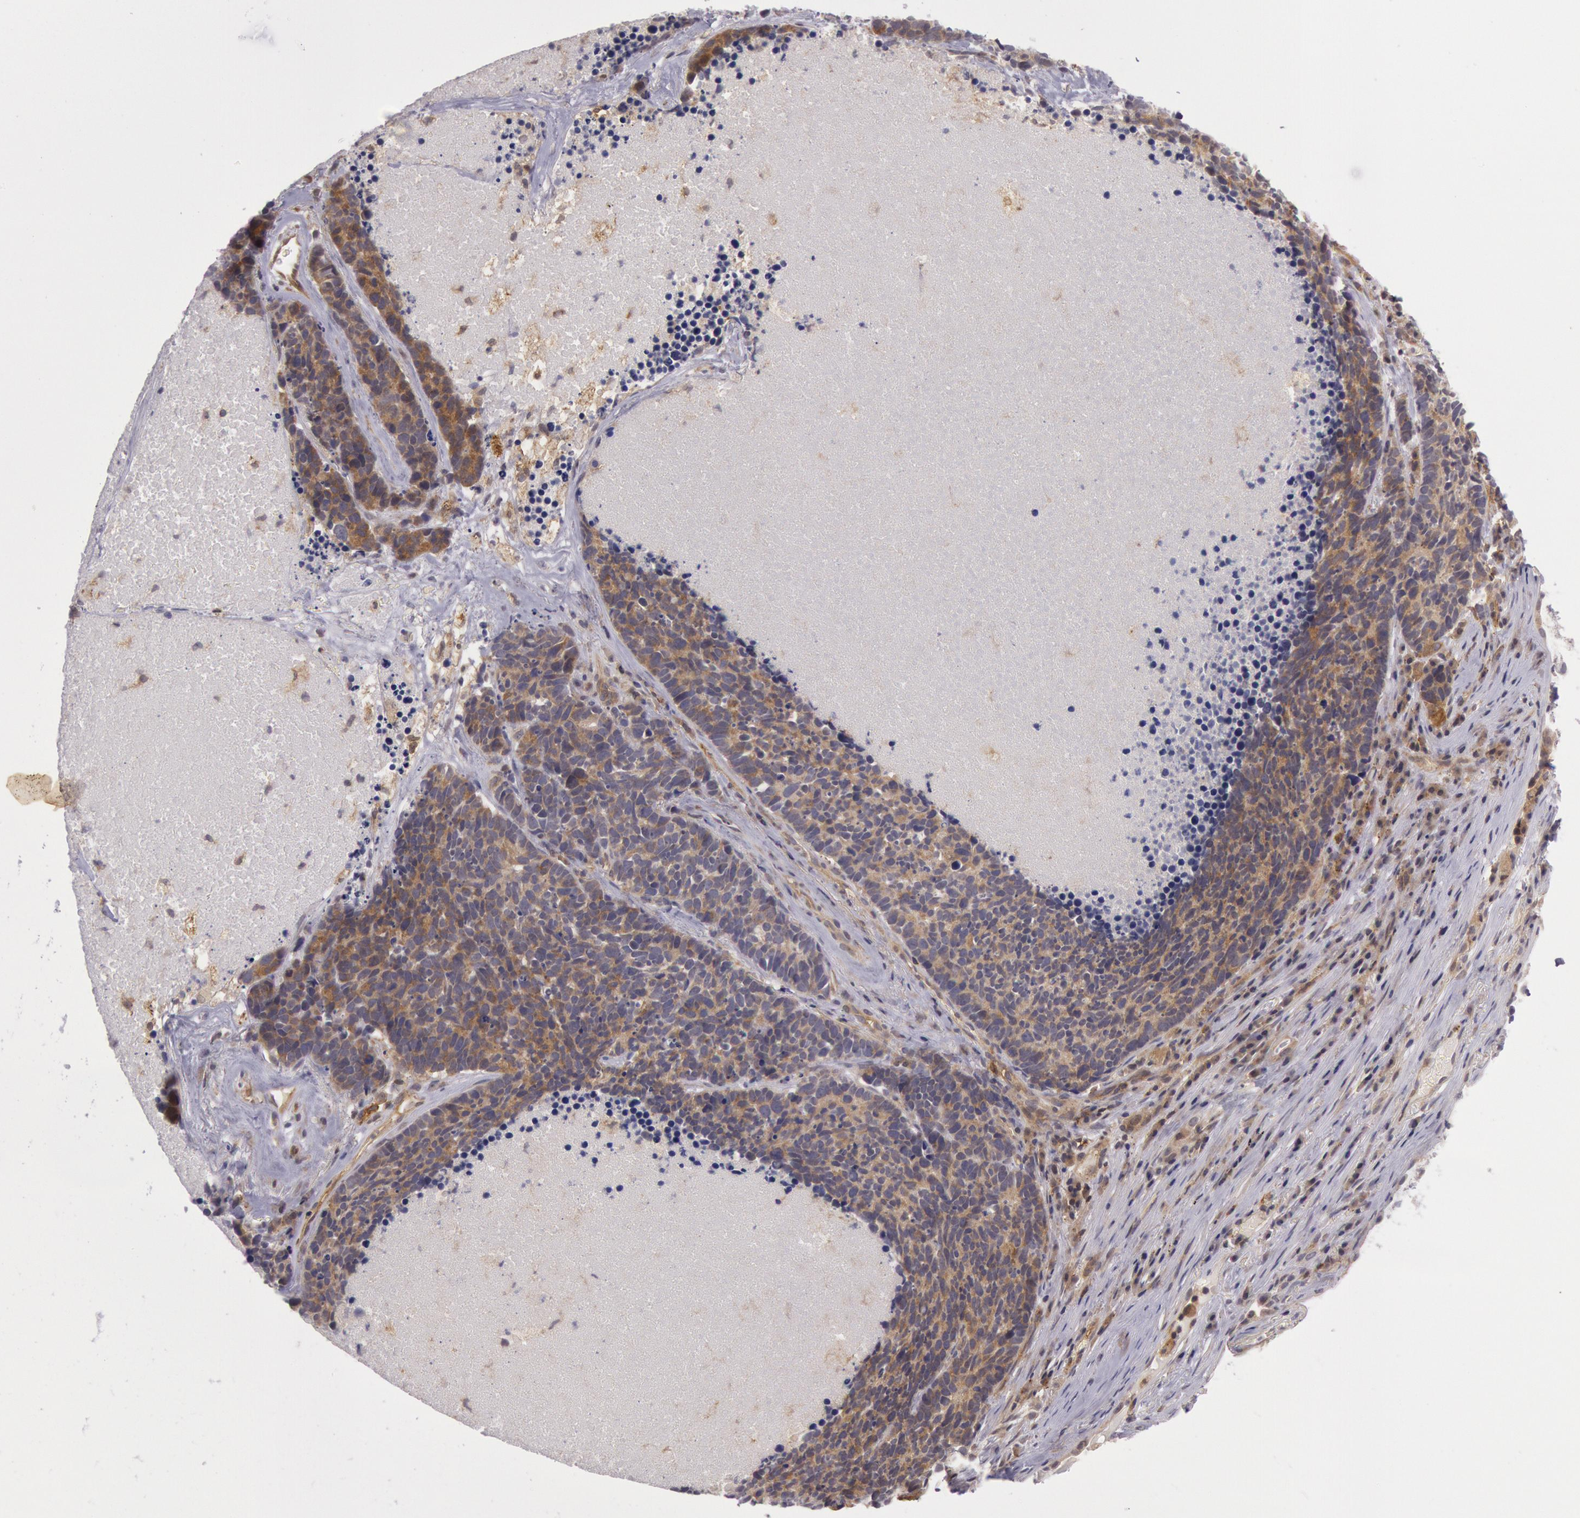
{"staining": {"intensity": "moderate", "quantity": ">75%", "location": "cytoplasmic/membranous"}, "tissue": "lung cancer", "cell_type": "Tumor cells", "image_type": "cancer", "snomed": [{"axis": "morphology", "description": "Neoplasm, malignant, NOS"}, {"axis": "topography", "description": "Lung"}], "caption": "Tumor cells show medium levels of moderate cytoplasmic/membranous expression in approximately >75% of cells in lung malignant neoplasm.", "gene": "TRIB2", "patient": {"sex": "female", "age": 75}}